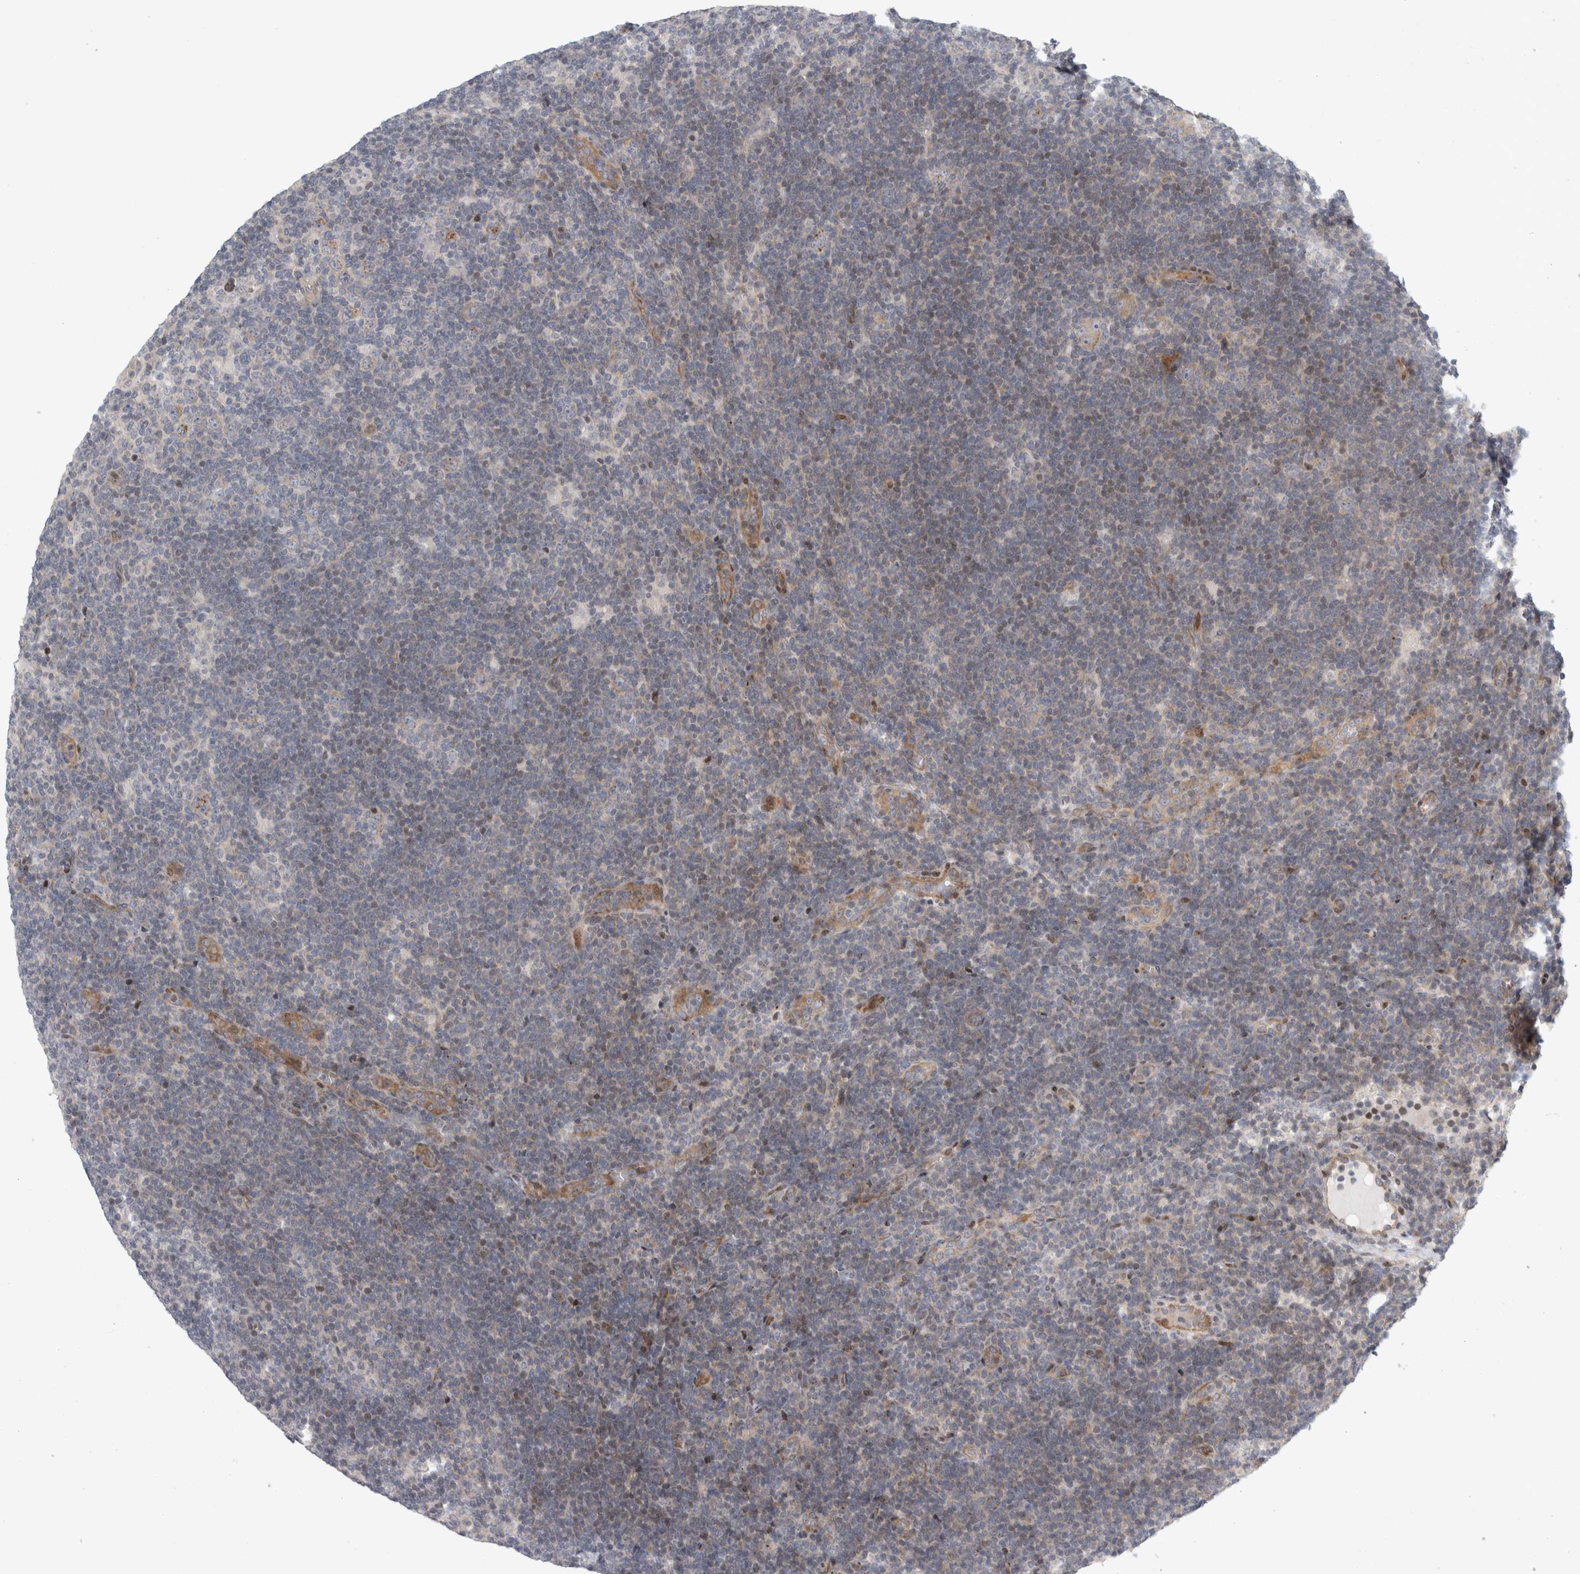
{"staining": {"intensity": "weak", "quantity": "25%-75%", "location": "cytoplasmic/membranous"}, "tissue": "lymphoma", "cell_type": "Tumor cells", "image_type": "cancer", "snomed": [{"axis": "morphology", "description": "Hodgkin's disease, NOS"}, {"axis": "topography", "description": "Lymph node"}], "caption": "Hodgkin's disease stained with immunohistochemistry (IHC) shows weak cytoplasmic/membranous positivity in approximately 25%-75% of tumor cells.", "gene": "UTP25", "patient": {"sex": "female", "age": 57}}